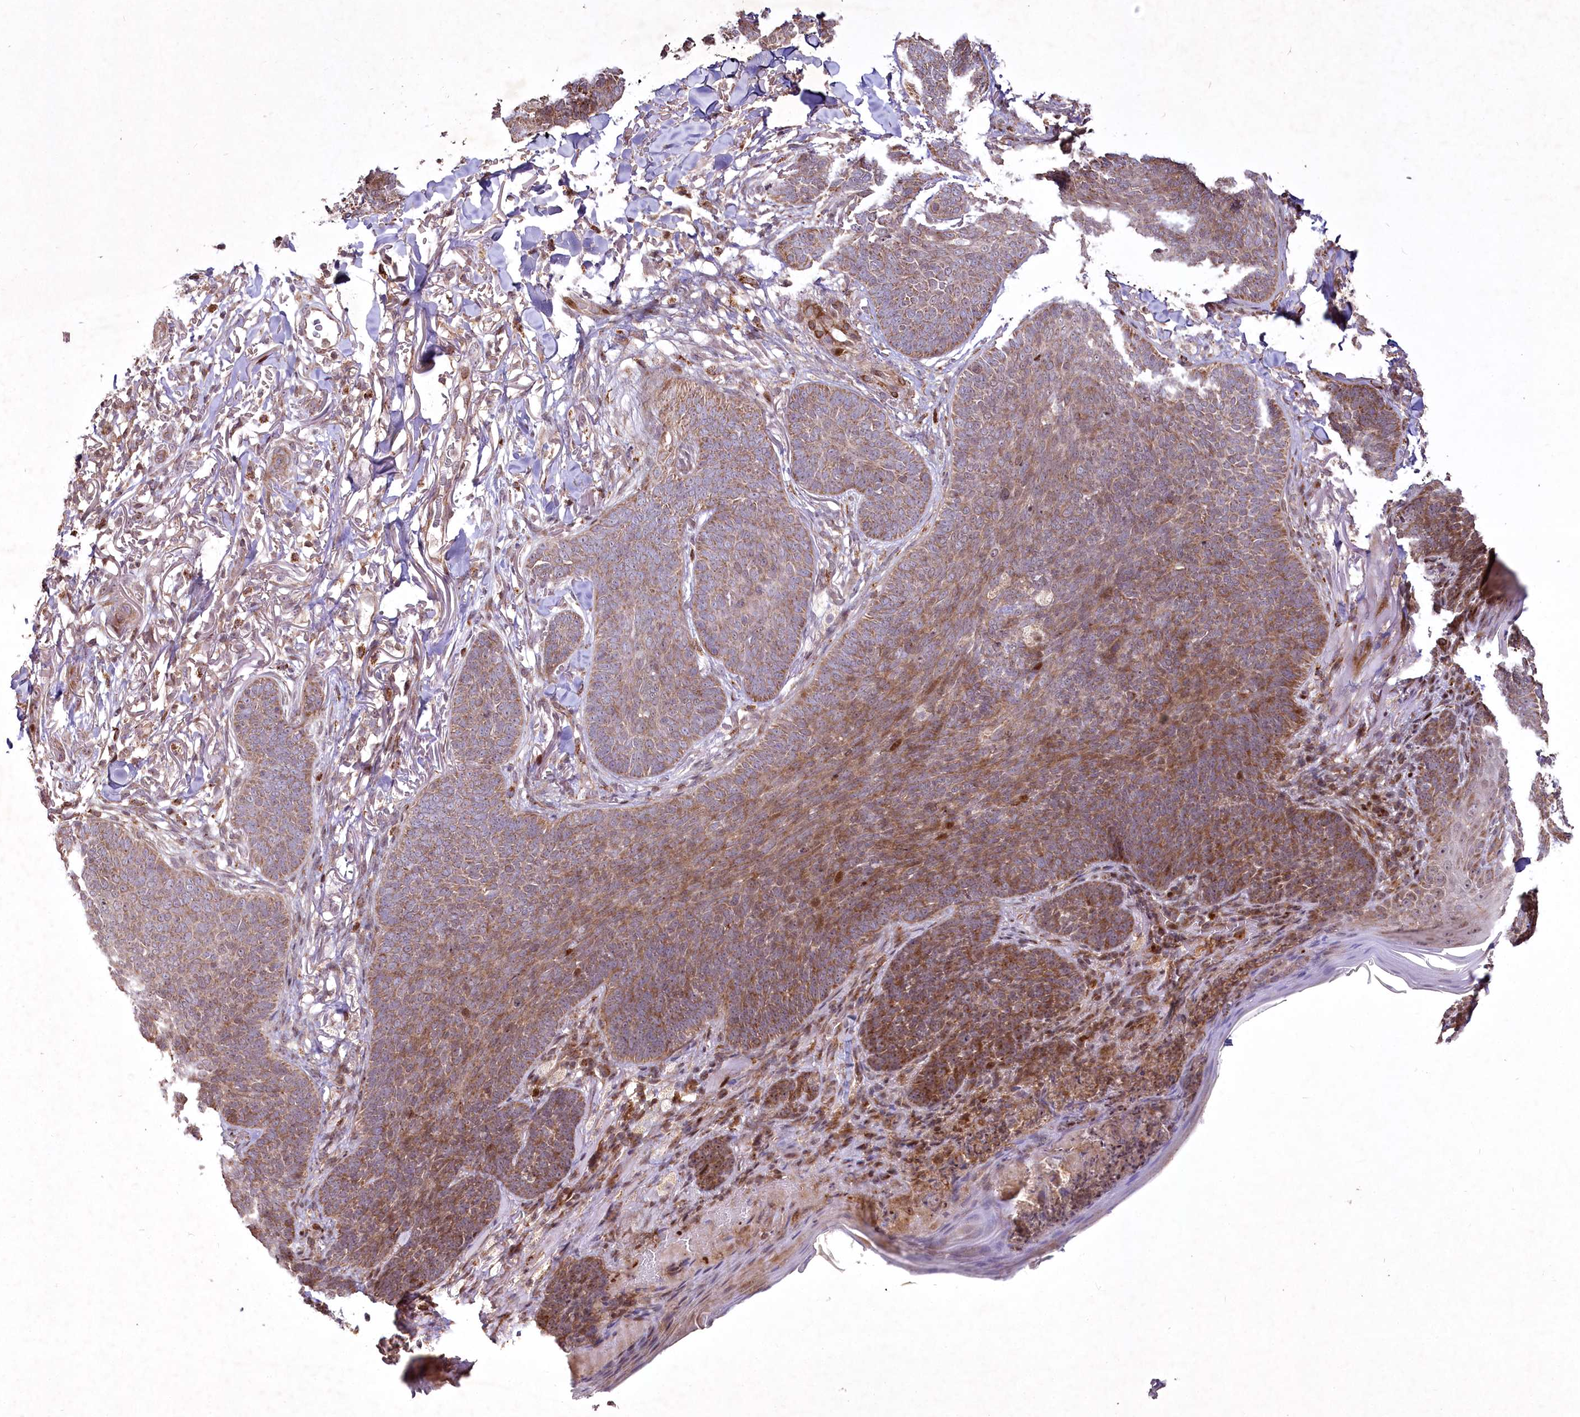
{"staining": {"intensity": "moderate", "quantity": ">75%", "location": "cytoplasmic/membranous"}, "tissue": "skin cancer", "cell_type": "Tumor cells", "image_type": "cancer", "snomed": [{"axis": "morphology", "description": "Basal cell carcinoma"}, {"axis": "topography", "description": "Skin"}], "caption": "Immunohistochemistry (IHC) (DAB) staining of skin cancer (basal cell carcinoma) demonstrates moderate cytoplasmic/membranous protein staining in about >75% of tumor cells.", "gene": "PSTK", "patient": {"sex": "male", "age": 85}}